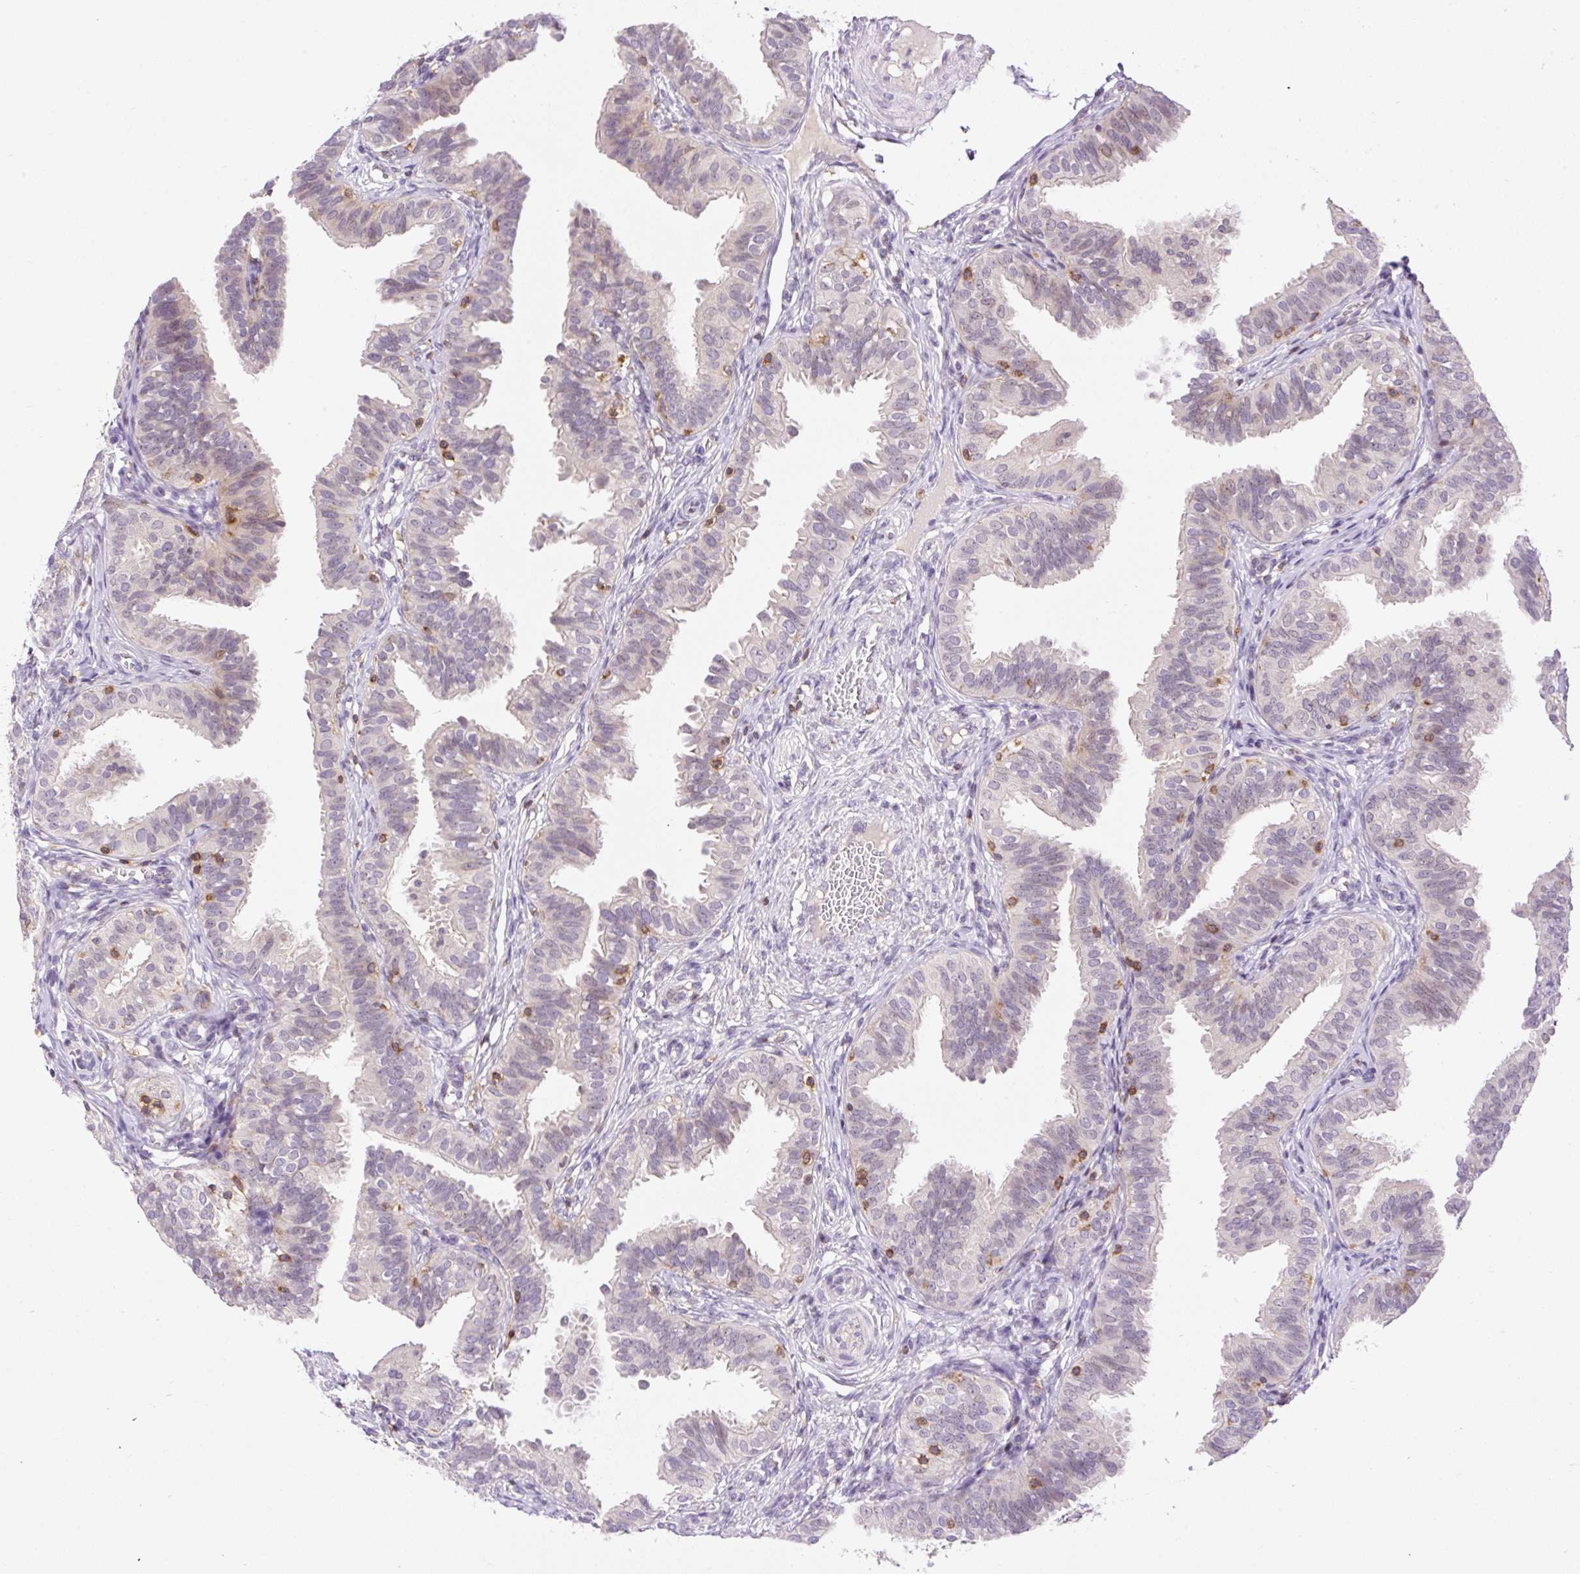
{"staining": {"intensity": "weak", "quantity": "<25%", "location": "cytoplasmic/membranous"}, "tissue": "fallopian tube", "cell_type": "Glandular cells", "image_type": "normal", "snomed": [{"axis": "morphology", "description": "Normal tissue, NOS"}, {"axis": "topography", "description": "Fallopian tube"}], "caption": "There is no significant expression in glandular cells of fallopian tube. (Brightfield microscopy of DAB (3,3'-diaminobenzidine) immunohistochemistry (IHC) at high magnification).", "gene": "CARD11", "patient": {"sex": "female", "age": 35}}